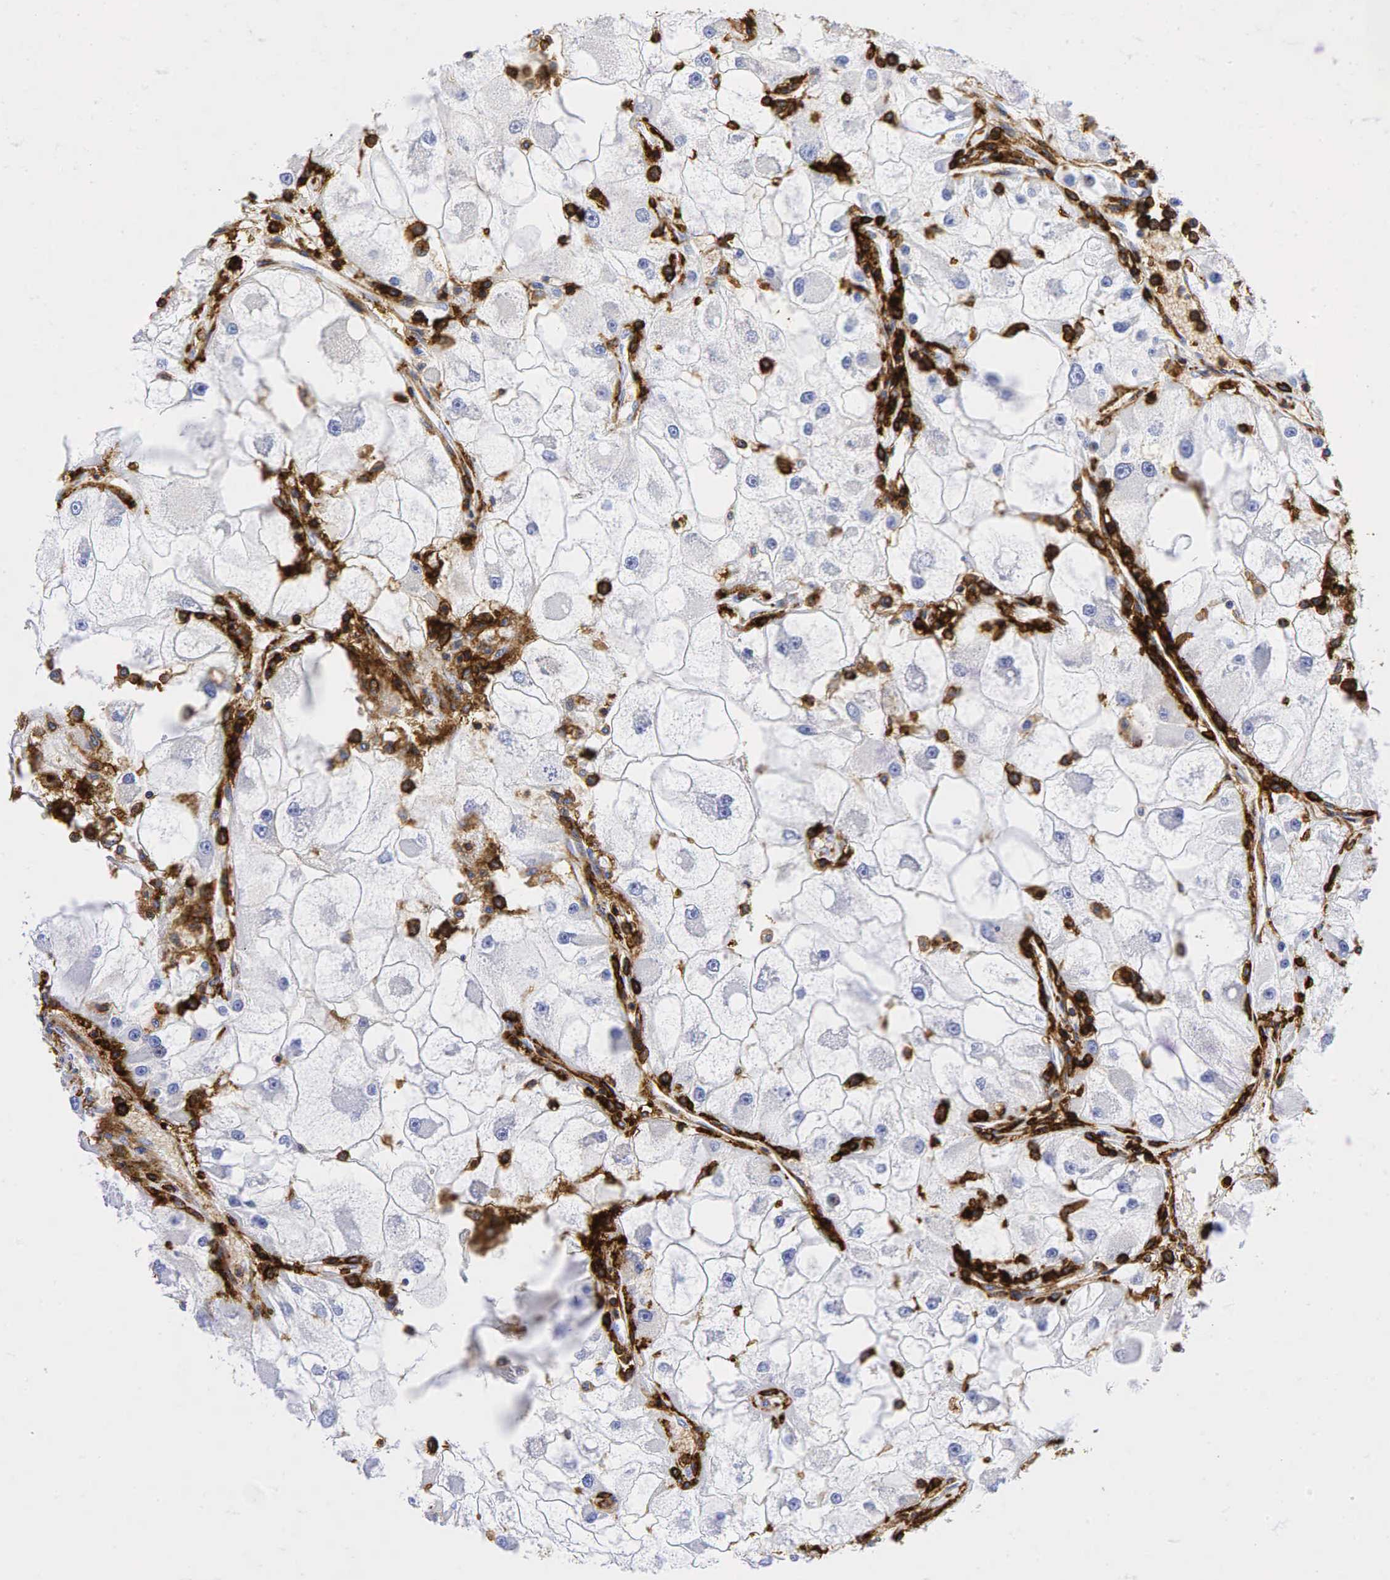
{"staining": {"intensity": "negative", "quantity": "none", "location": "none"}, "tissue": "renal cancer", "cell_type": "Tumor cells", "image_type": "cancer", "snomed": [{"axis": "morphology", "description": "Adenocarcinoma, NOS"}, {"axis": "topography", "description": "Kidney"}], "caption": "IHC of human renal cancer (adenocarcinoma) displays no positivity in tumor cells.", "gene": "CD44", "patient": {"sex": "female", "age": 73}}